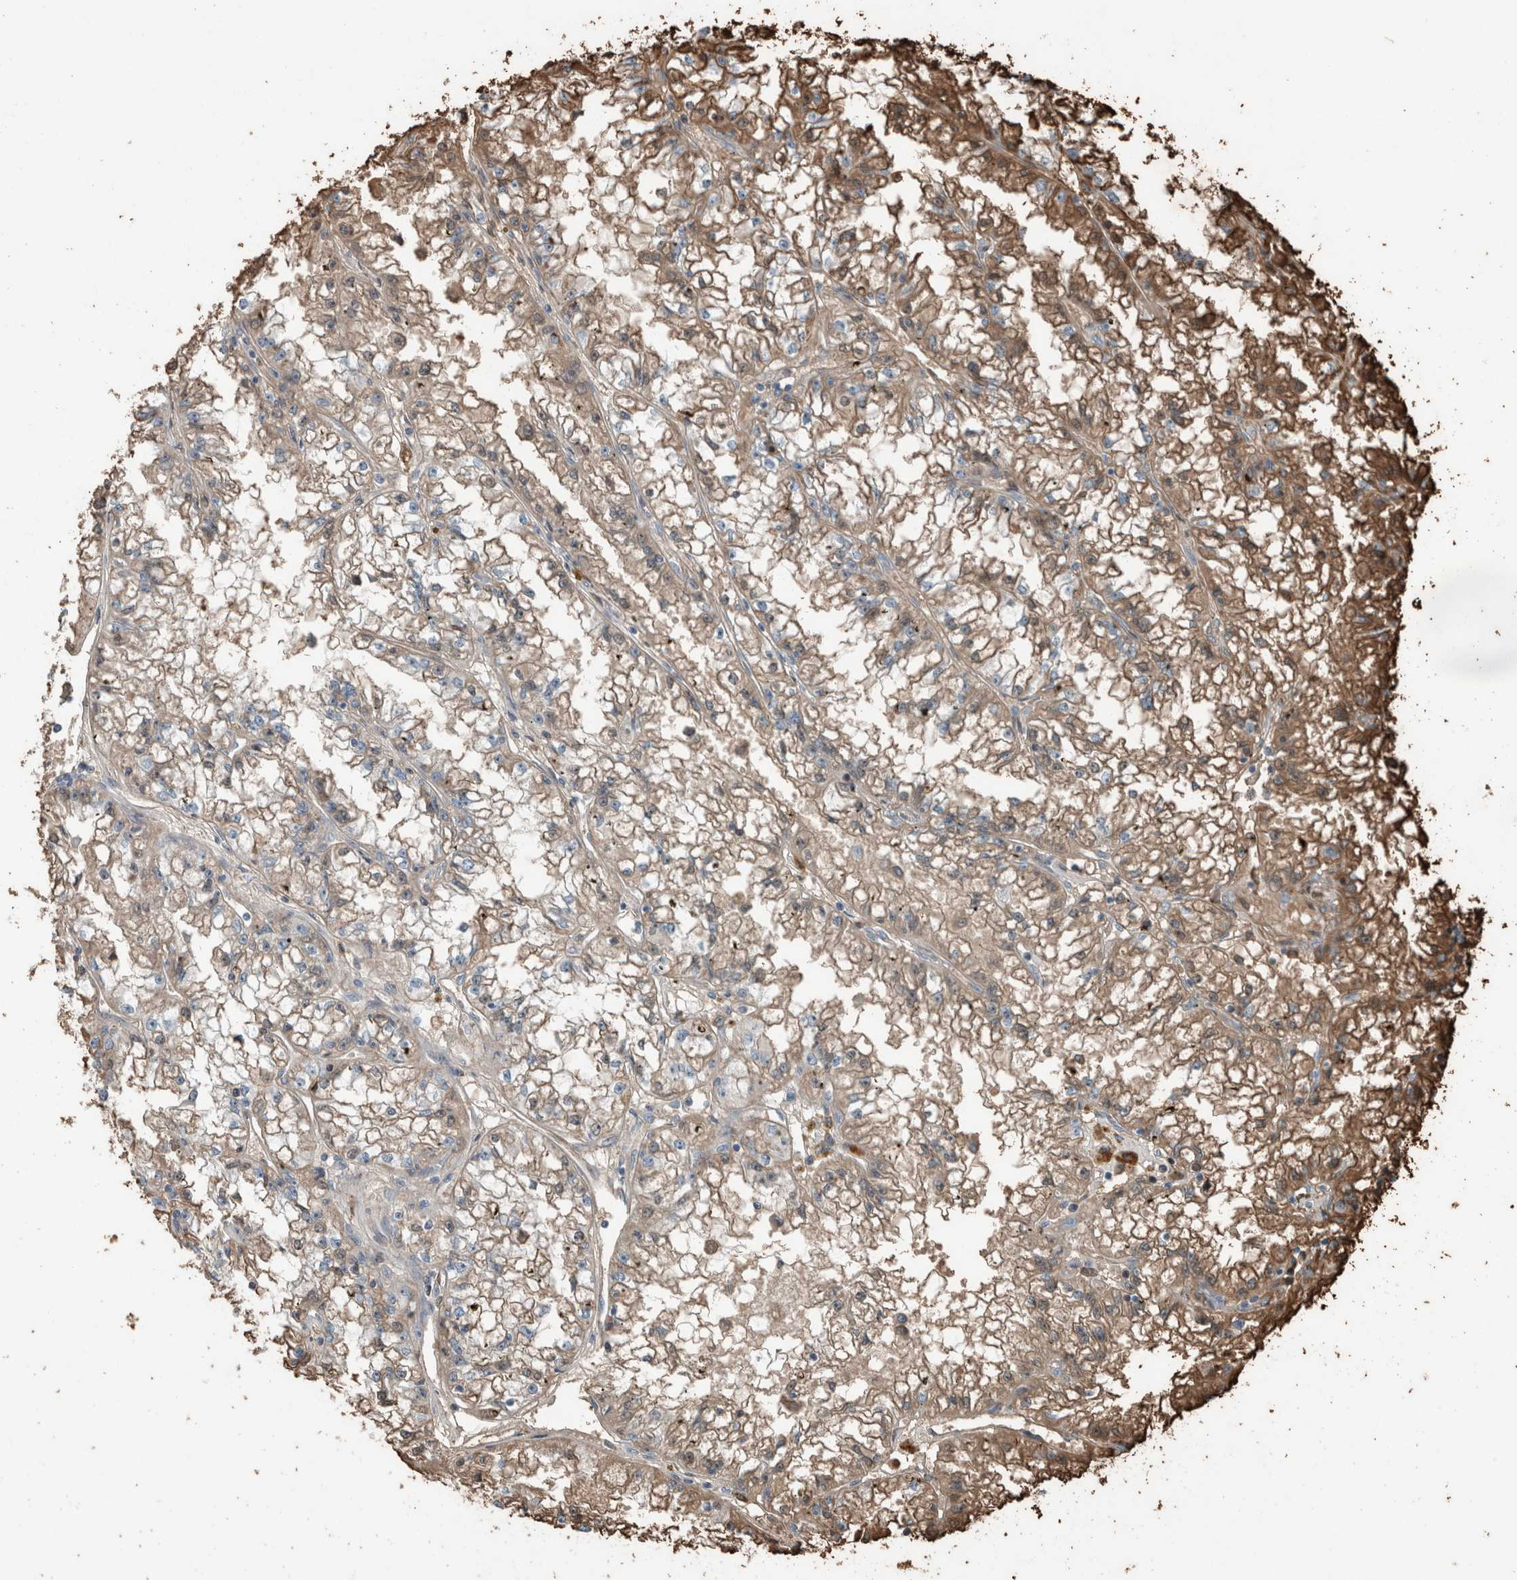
{"staining": {"intensity": "moderate", "quantity": "25%-75%", "location": "cytoplasmic/membranous"}, "tissue": "renal cancer", "cell_type": "Tumor cells", "image_type": "cancer", "snomed": [{"axis": "morphology", "description": "Adenocarcinoma, NOS"}, {"axis": "topography", "description": "Kidney"}], "caption": "Renal cancer stained with a protein marker reveals moderate staining in tumor cells.", "gene": "USP34", "patient": {"sex": "male", "age": 56}}